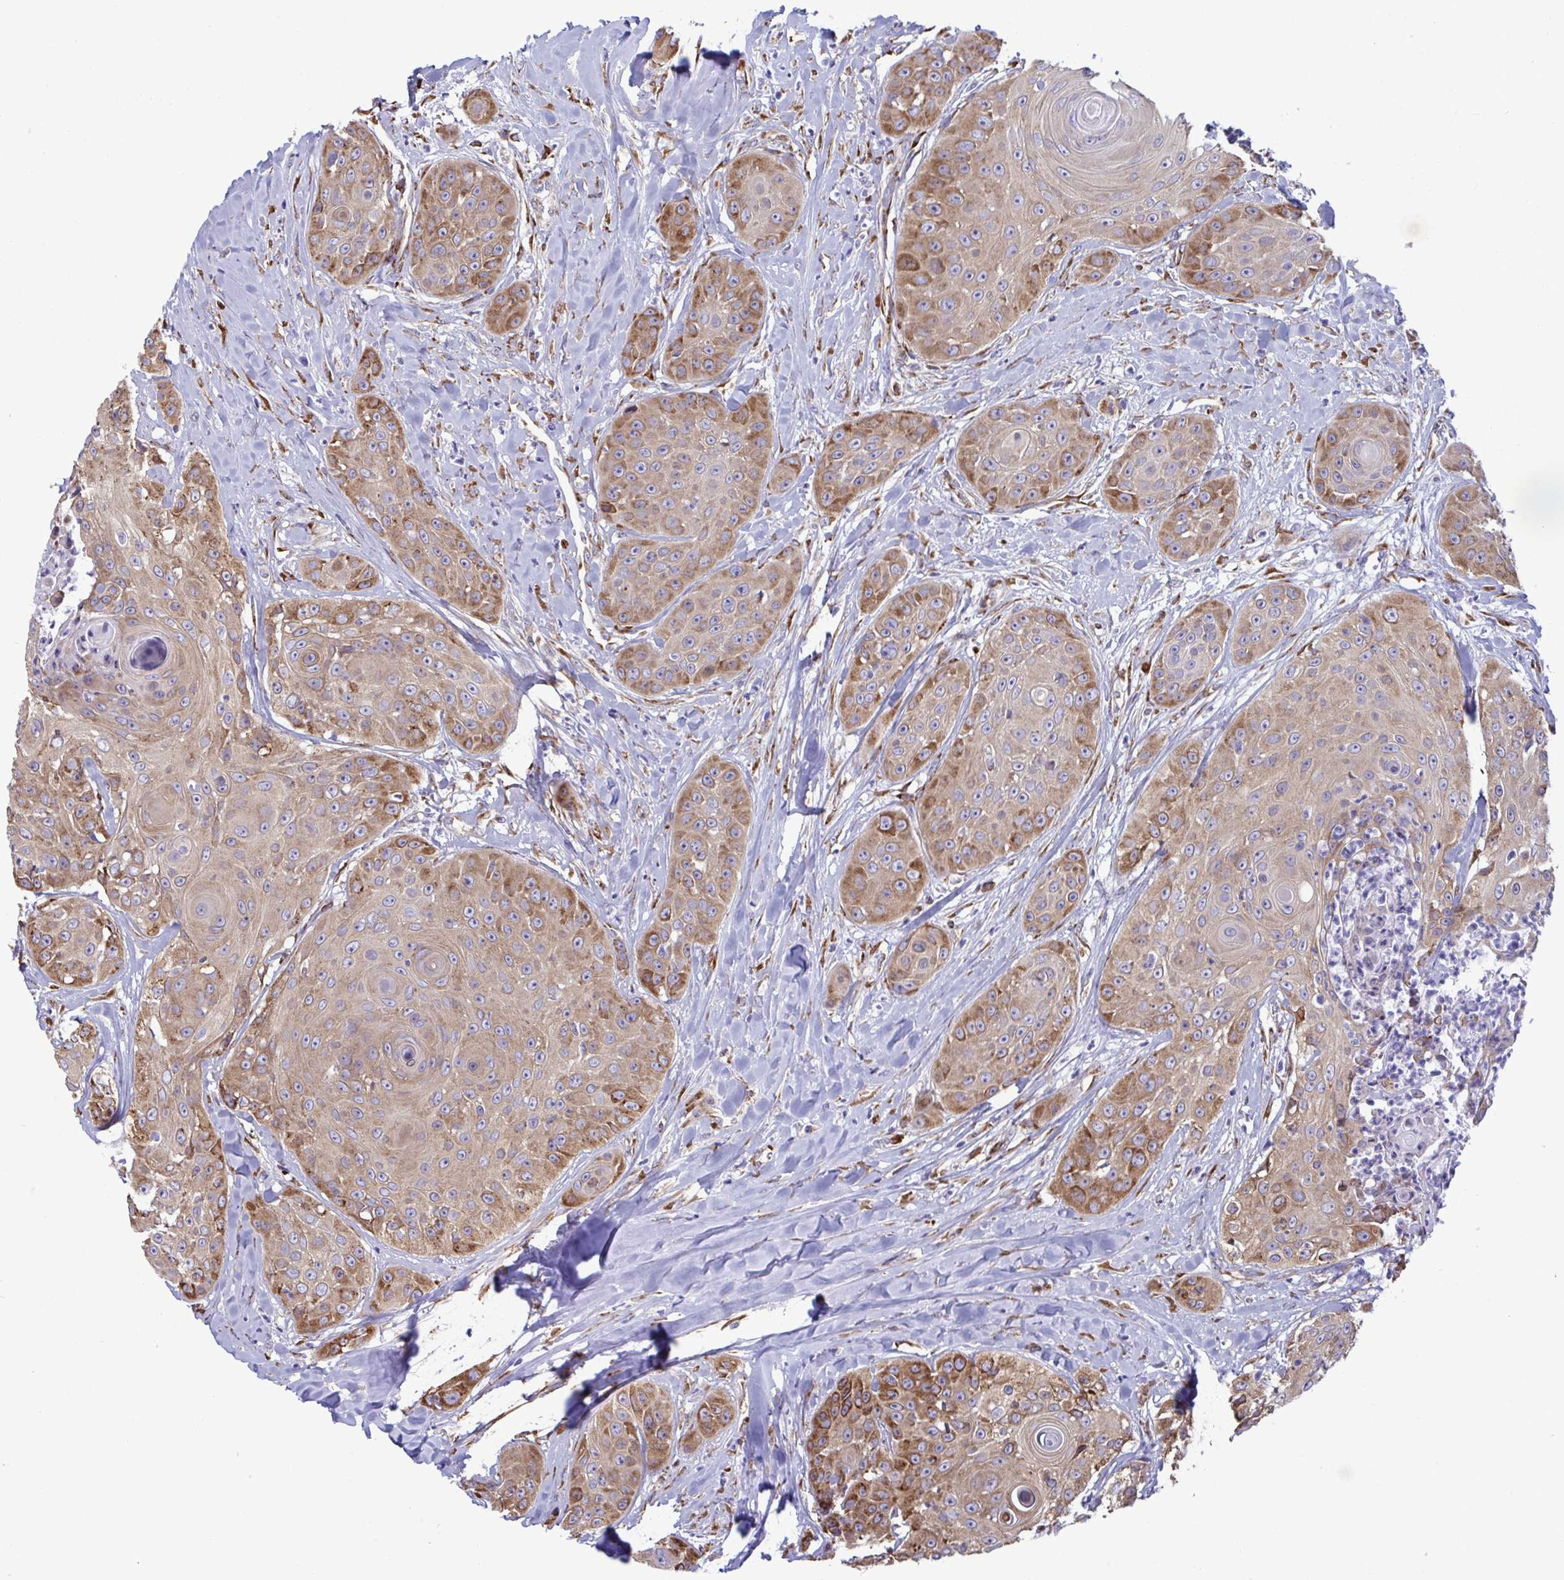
{"staining": {"intensity": "moderate", "quantity": ">75%", "location": "cytoplasmic/membranous"}, "tissue": "head and neck cancer", "cell_type": "Tumor cells", "image_type": "cancer", "snomed": [{"axis": "morphology", "description": "Squamous cell carcinoma, NOS"}, {"axis": "topography", "description": "Head-Neck"}], "caption": "This is an image of immunohistochemistry staining of head and neck cancer (squamous cell carcinoma), which shows moderate positivity in the cytoplasmic/membranous of tumor cells.", "gene": "ASPH", "patient": {"sex": "male", "age": 83}}